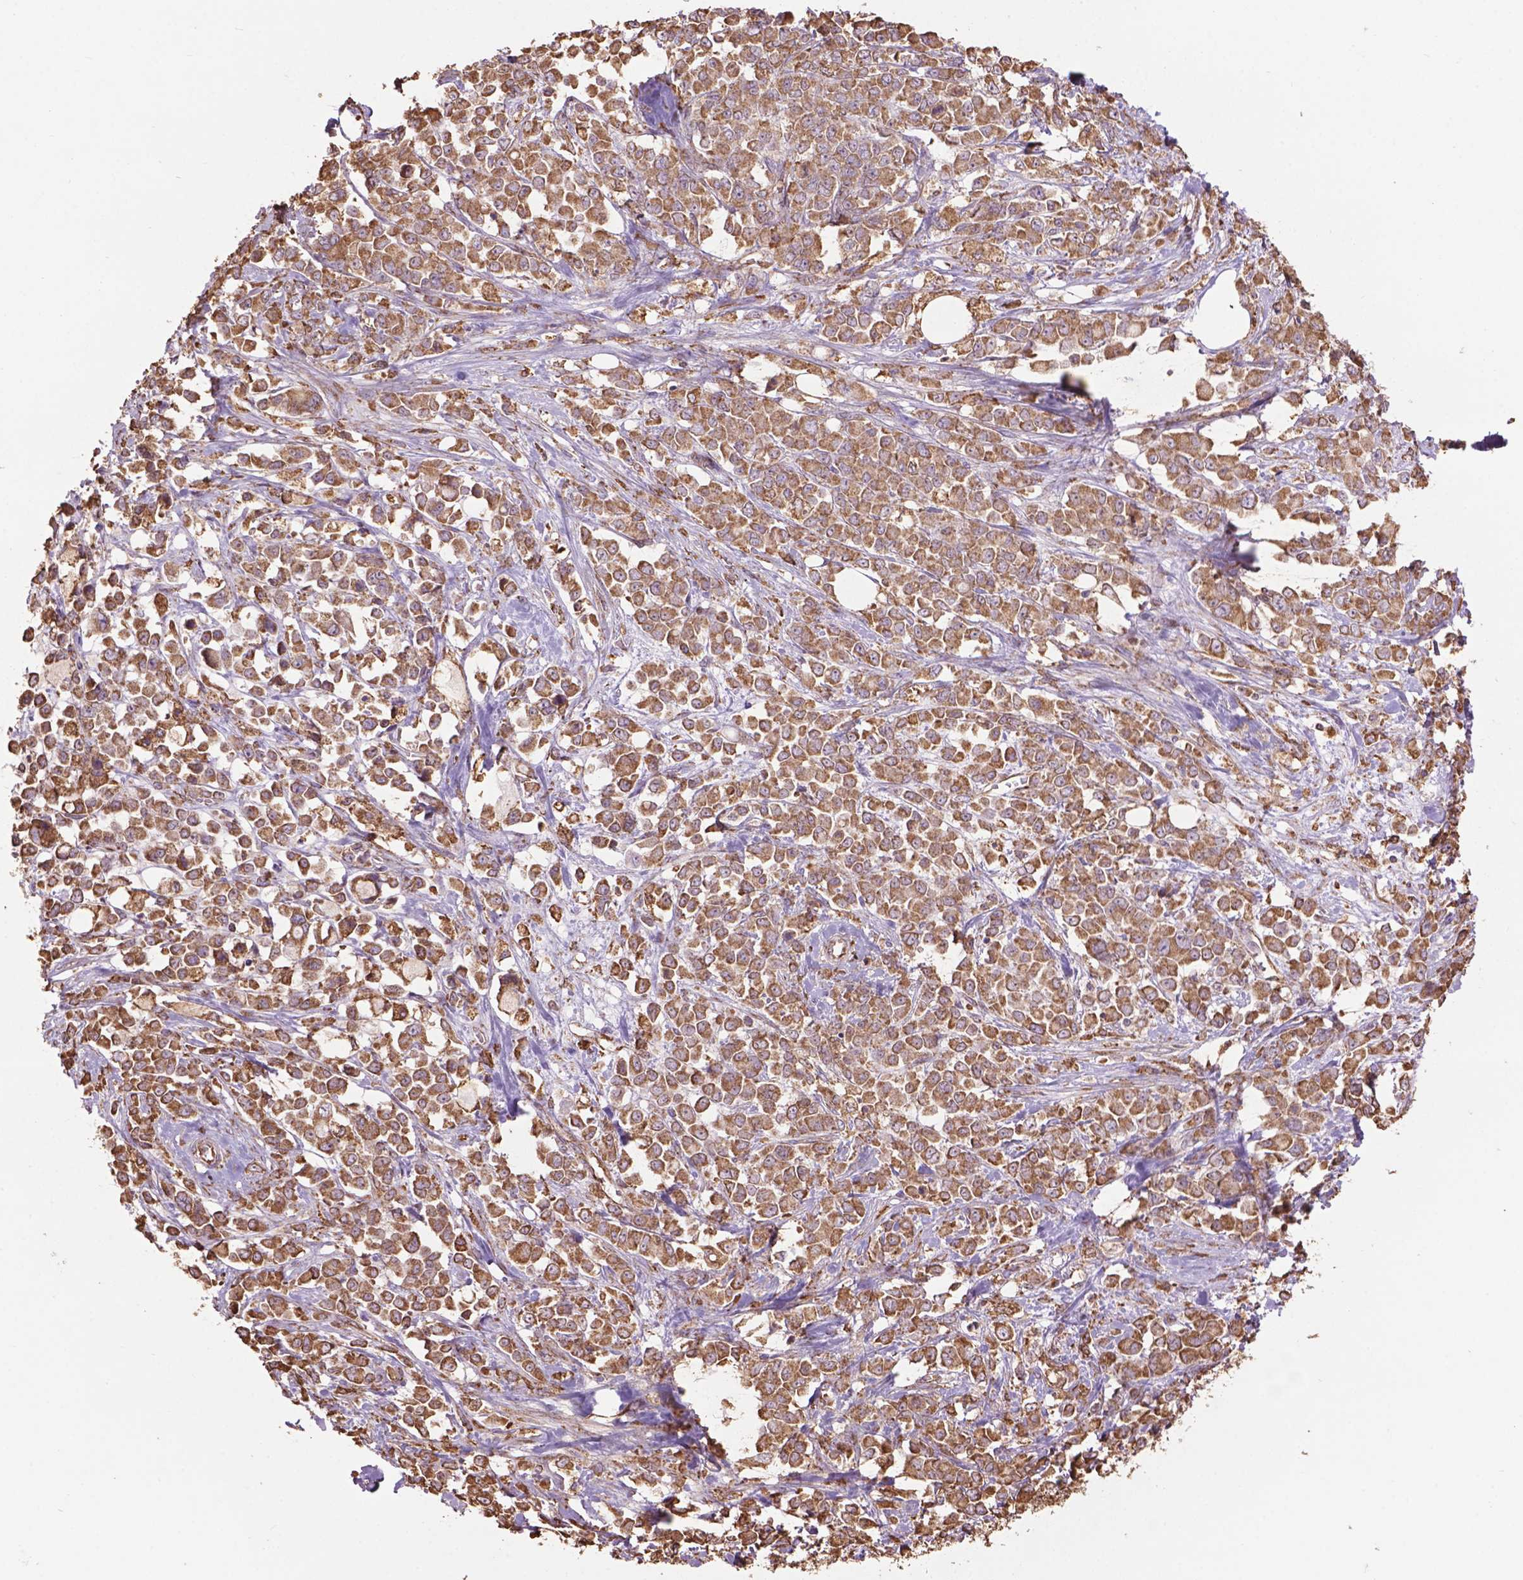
{"staining": {"intensity": "moderate", "quantity": ">75%", "location": "cytoplasmic/membranous"}, "tissue": "stomach cancer", "cell_type": "Tumor cells", "image_type": "cancer", "snomed": [{"axis": "morphology", "description": "Adenocarcinoma, NOS"}, {"axis": "topography", "description": "Stomach"}], "caption": "Protein analysis of stomach adenocarcinoma tissue shows moderate cytoplasmic/membranous expression in about >75% of tumor cells.", "gene": "PPP2R5E", "patient": {"sex": "female", "age": 76}}